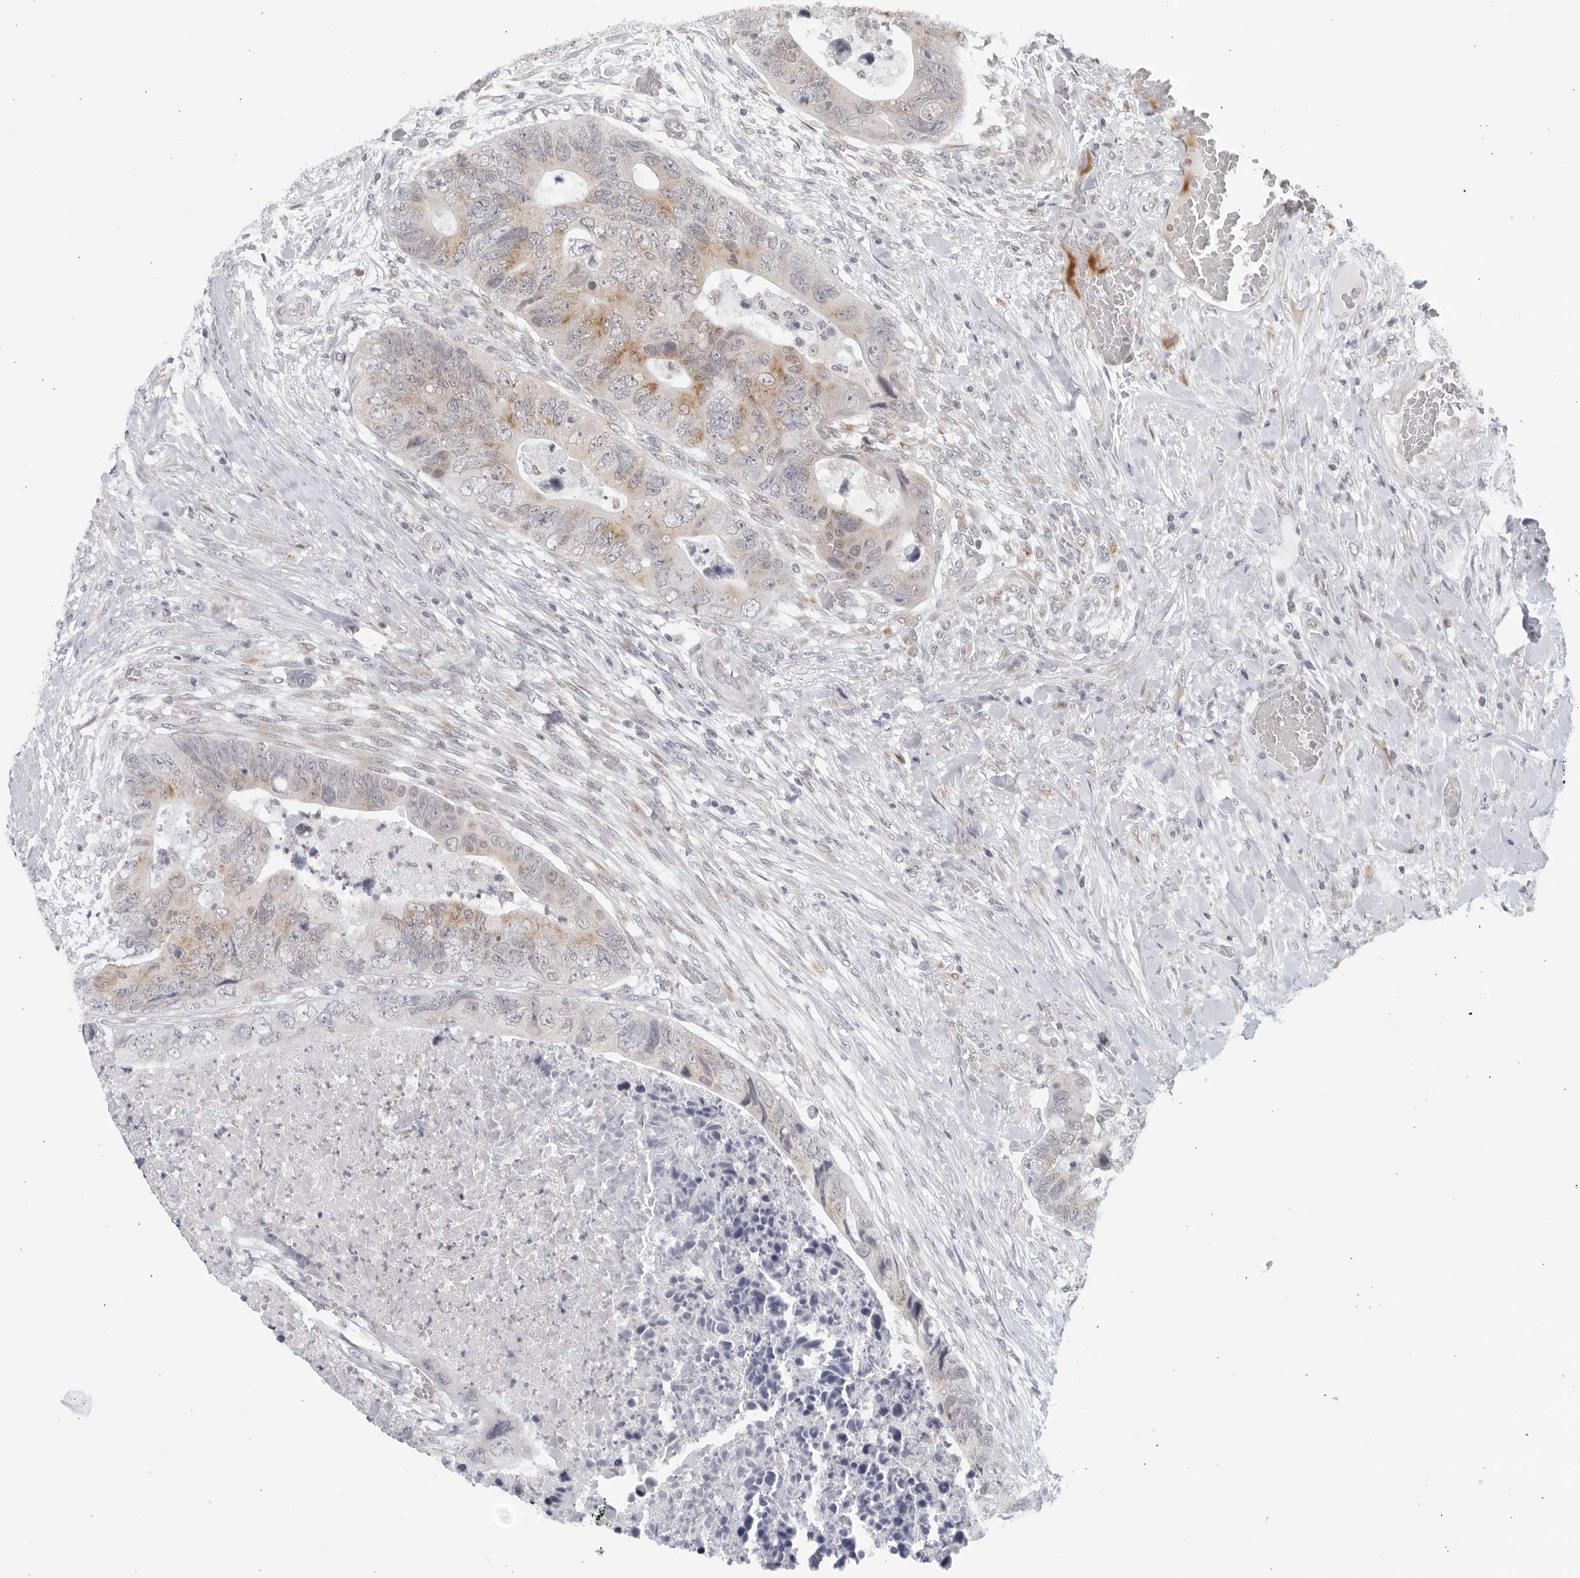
{"staining": {"intensity": "weak", "quantity": "<25%", "location": "cytoplasmic/membranous"}, "tissue": "colorectal cancer", "cell_type": "Tumor cells", "image_type": "cancer", "snomed": [{"axis": "morphology", "description": "Adenocarcinoma, NOS"}, {"axis": "topography", "description": "Rectum"}], "caption": "This is a histopathology image of immunohistochemistry staining of adenocarcinoma (colorectal), which shows no staining in tumor cells.", "gene": "WDTC1", "patient": {"sex": "male", "age": 63}}